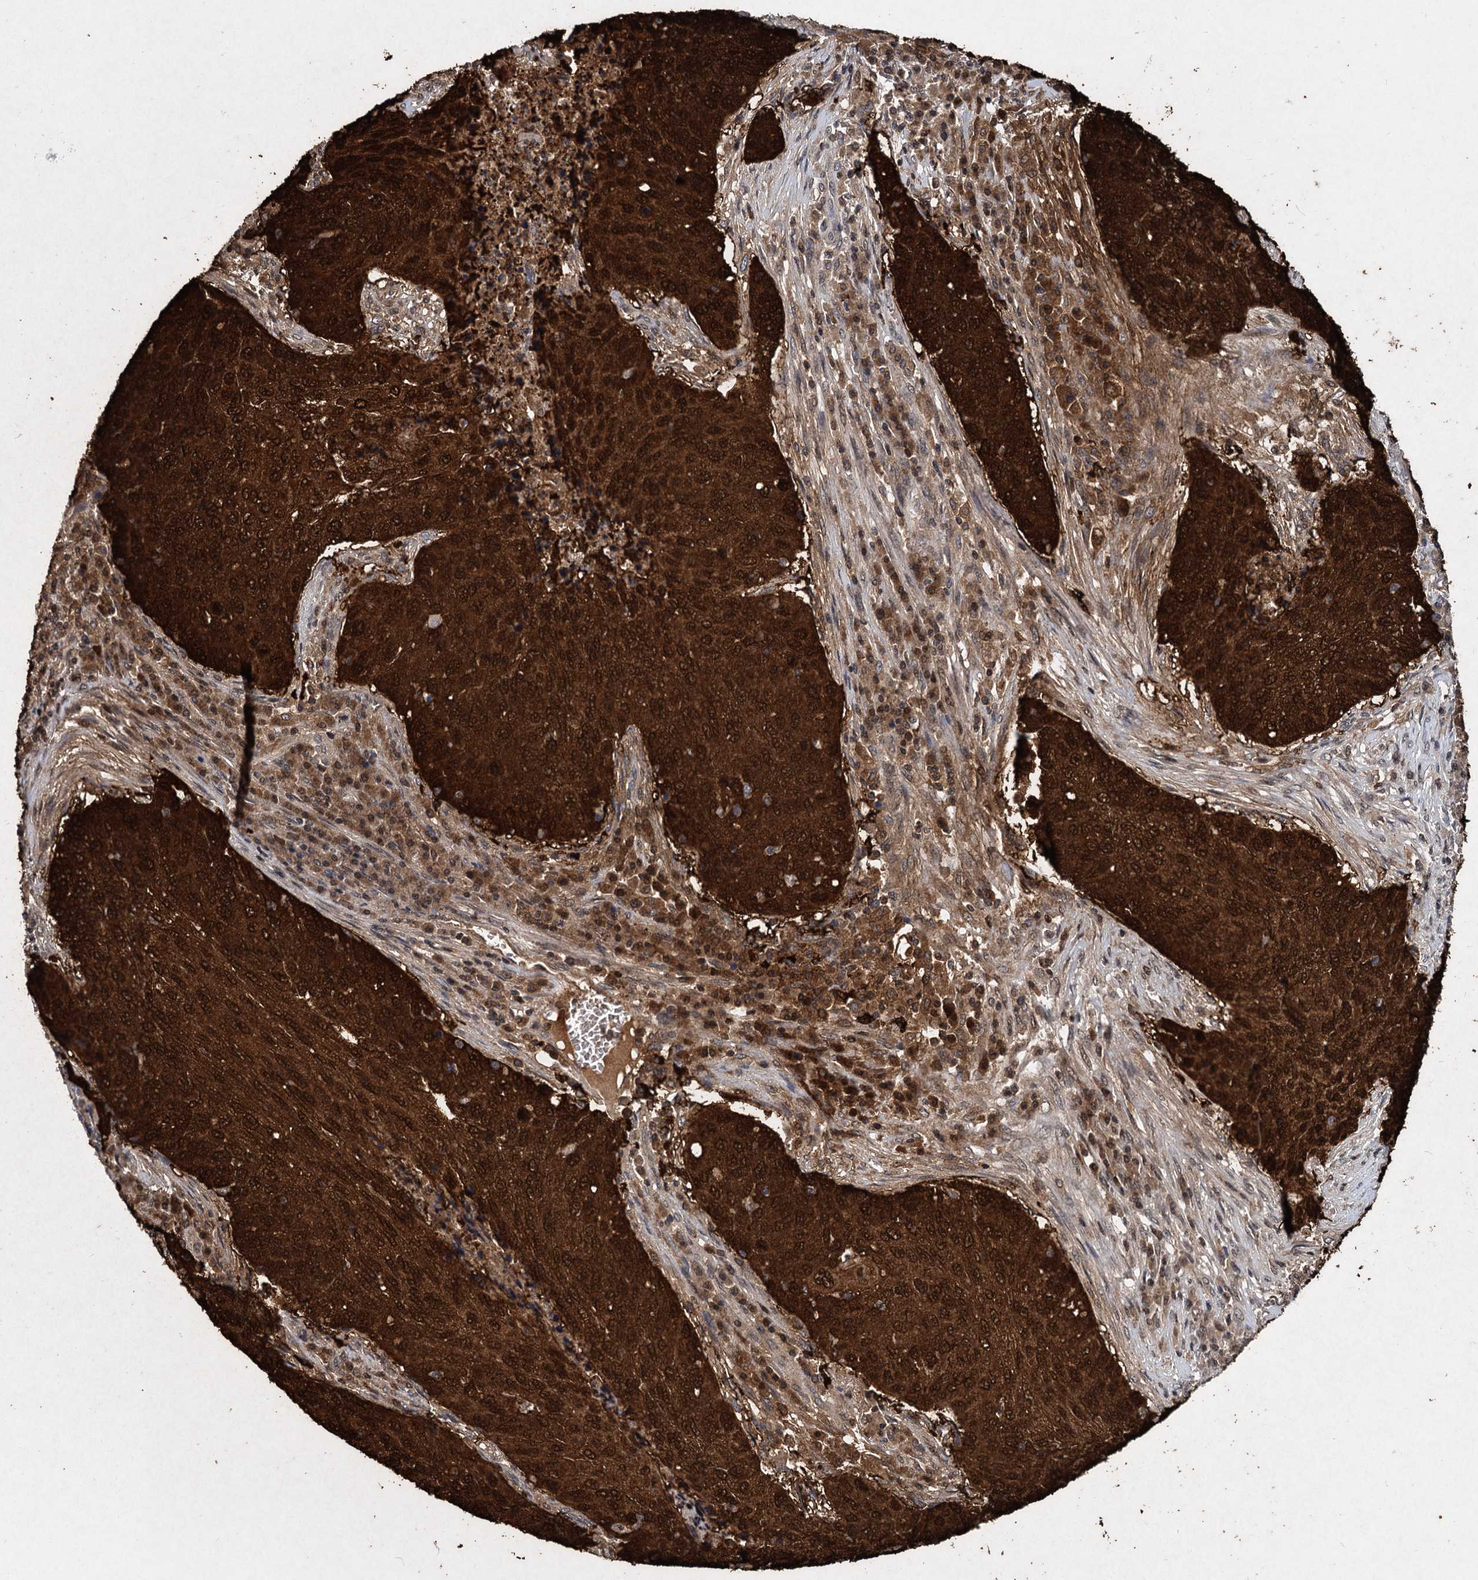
{"staining": {"intensity": "strong", "quantity": ">75%", "location": "cytoplasmic/membranous,nuclear"}, "tissue": "lung cancer", "cell_type": "Tumor cells", "image_type": "cancer", "snomed": [{"axis": "morphology", "description": "Squamous cell carcinoma, NOS"}, {"axis": "topography", "description": "Lung"}], "caption": "Brown immunohistochemical staining in human squamous cell carcinoma (lung) shows strong cytoplasmic/membranous and nuclear expression in approximately >75% of tumor cells.", "gene": "MAGEA4", "patient": {"sex": "female", "age": 63}}